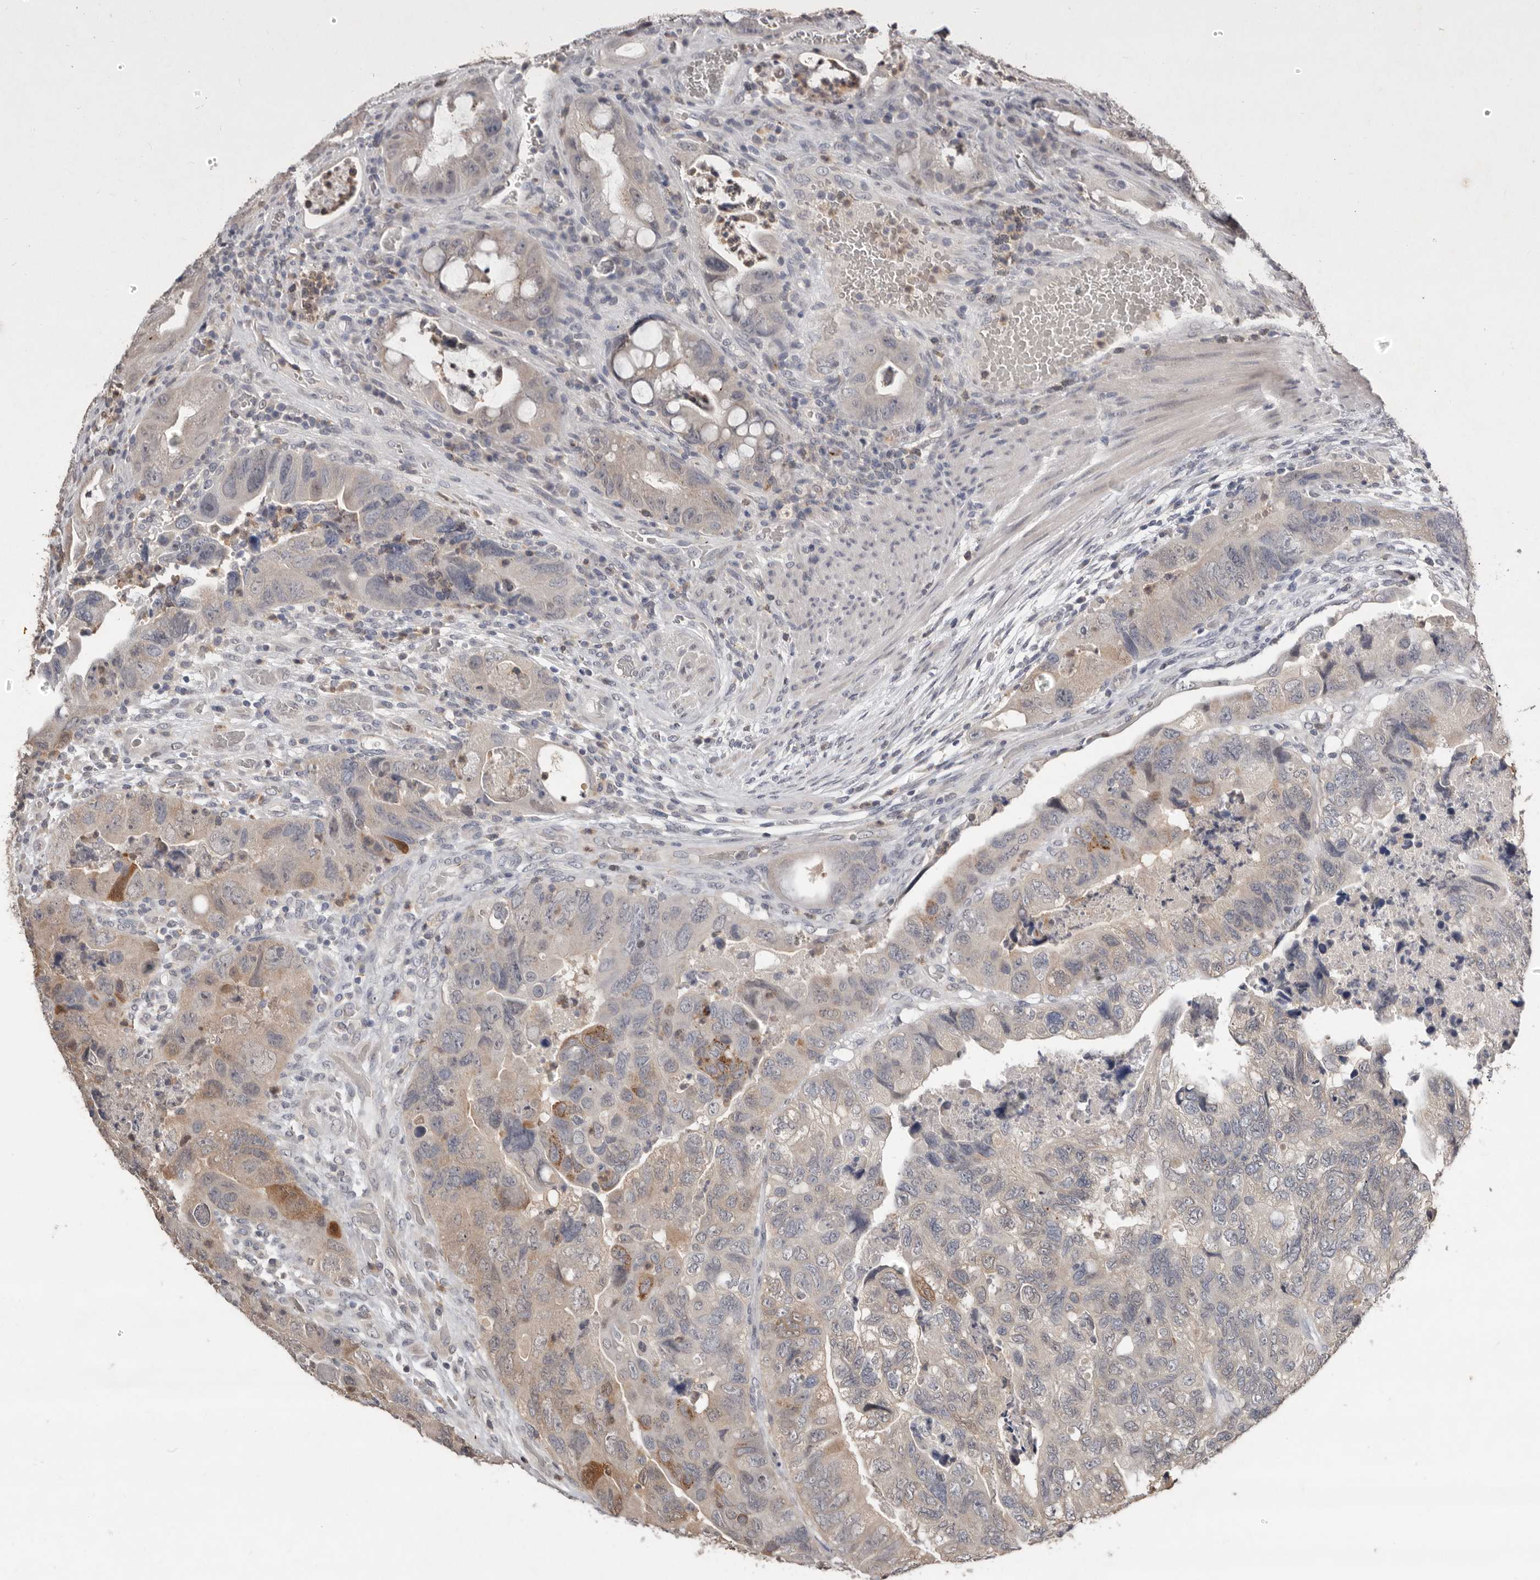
{"staining": {"intensity": "moderate", "quantity": "<25%", "location": "cytoplasmic/membranous"}, "tissue": "colorectal cancer", "cell_type": "Tumor cells", "image_type": "cancer", "snomed": [{"axis": "morphology", "description": "Adenocarcinoma, NOS"}, {"axis": "topography", "description": "Rectum"}], "caption": "Protein analysis of colorectal cancer (adenocarcinoma) tissue demonstrates moderate cytoplasmic/membranous staining in approximately <25% of tumor cells. (DAB (3,3'-diaminobenzidine) = brown stain, brightfield microscopy at high magnification).", "gene": "SULT1E1", "patient": {"sex": "male", "age": 63}}